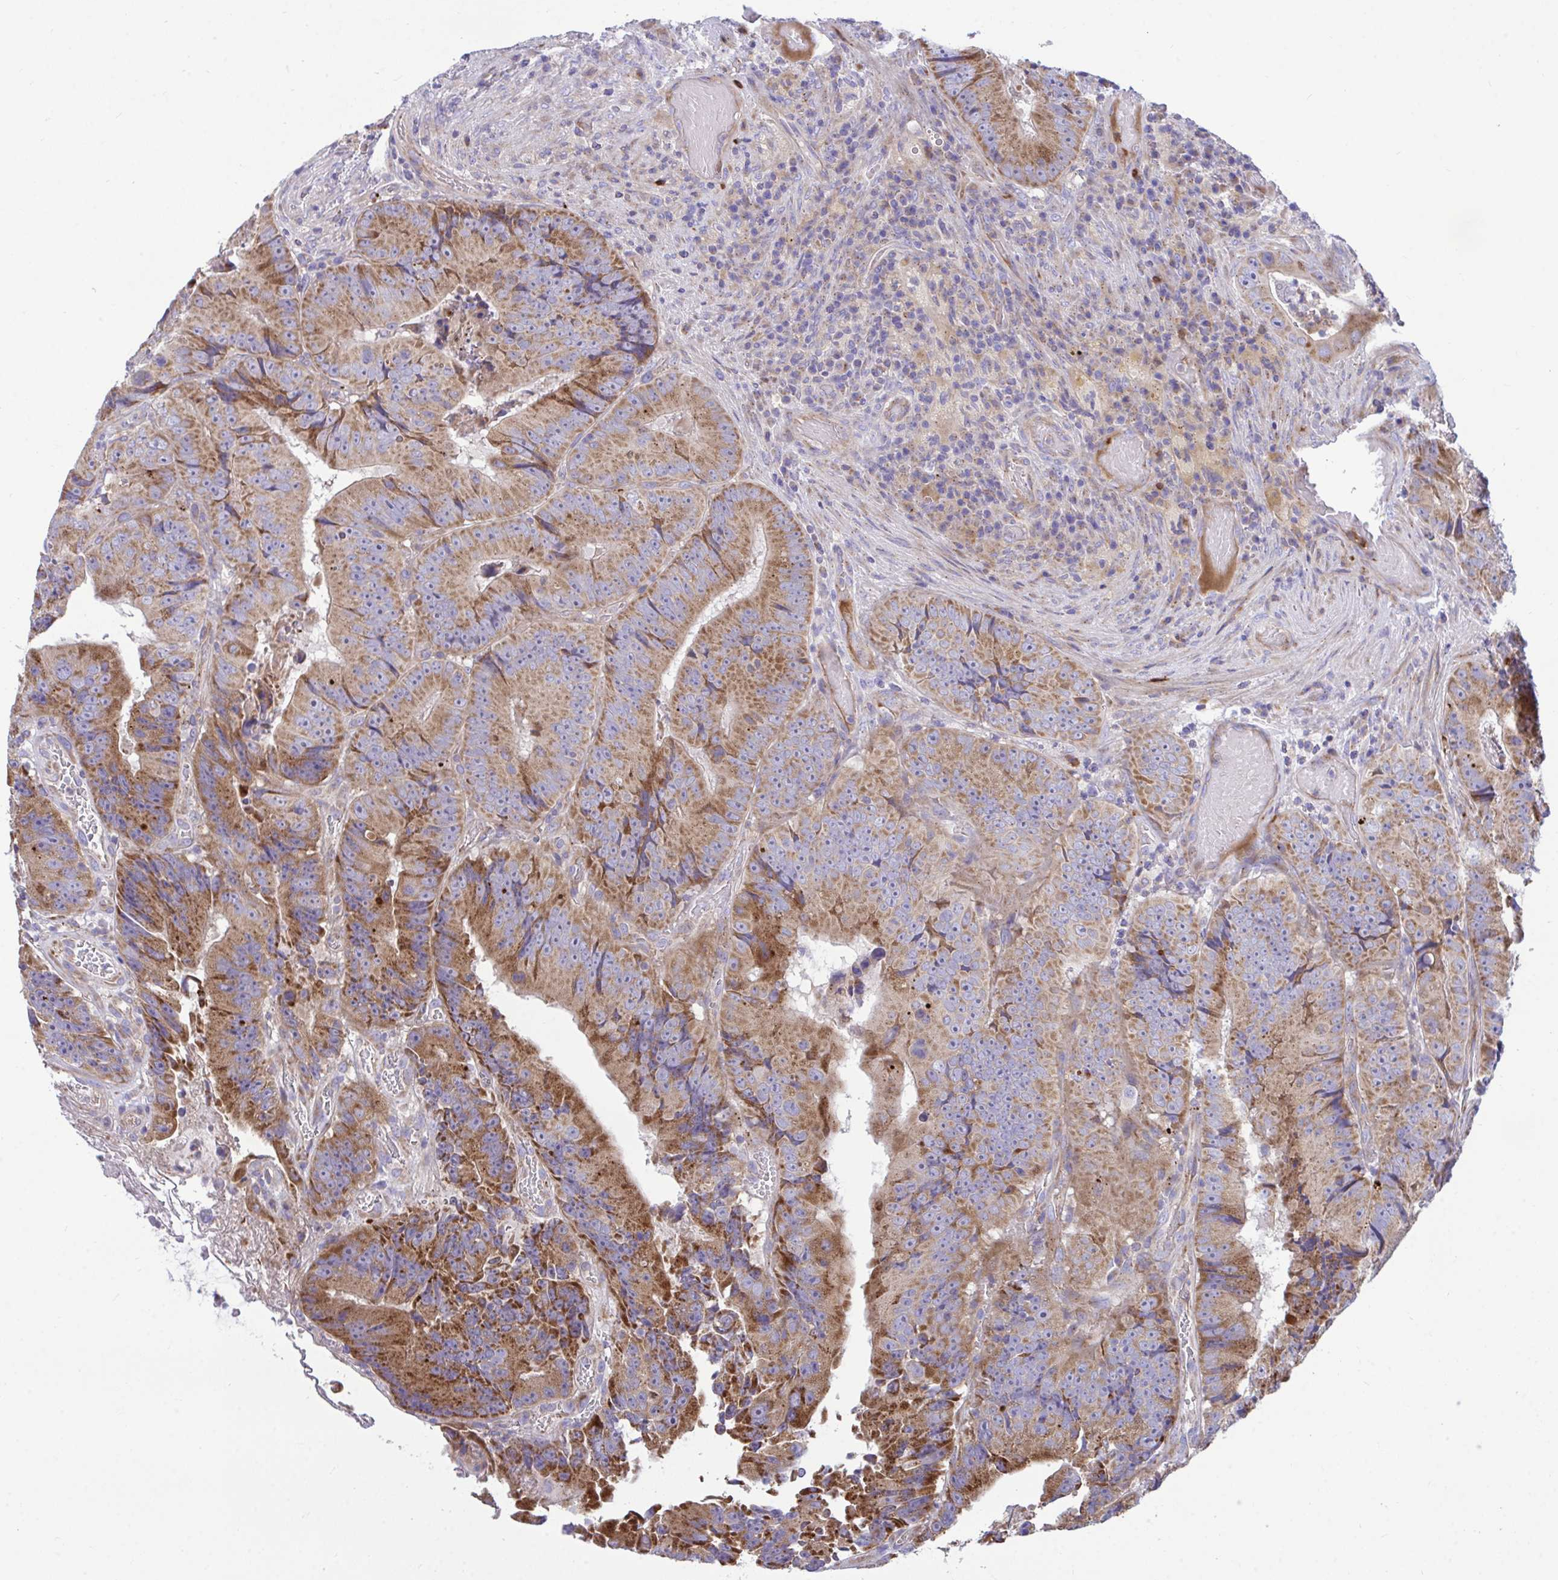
{"staining": {"intensity": "moderate", "quantity": ">75%", "location": "cytoplasmic/membranous"}, "tissue": "colorectal cancer", "cell_type": "Tumor cells", "image_type": "cancer", "snomed": [{"axis": "morphology", "description": "Adenocarcinoma, NOS"}, {"axis": "topography", "description": "Colon"}], "caption": "This is a micrograph of IHC staining of colorectal cancer, which shows moderate staining in the cytoplasmic/membranous of tumor cells.", "gene": "MRPS16", "patient": {"sex": "female", "age": 86}}